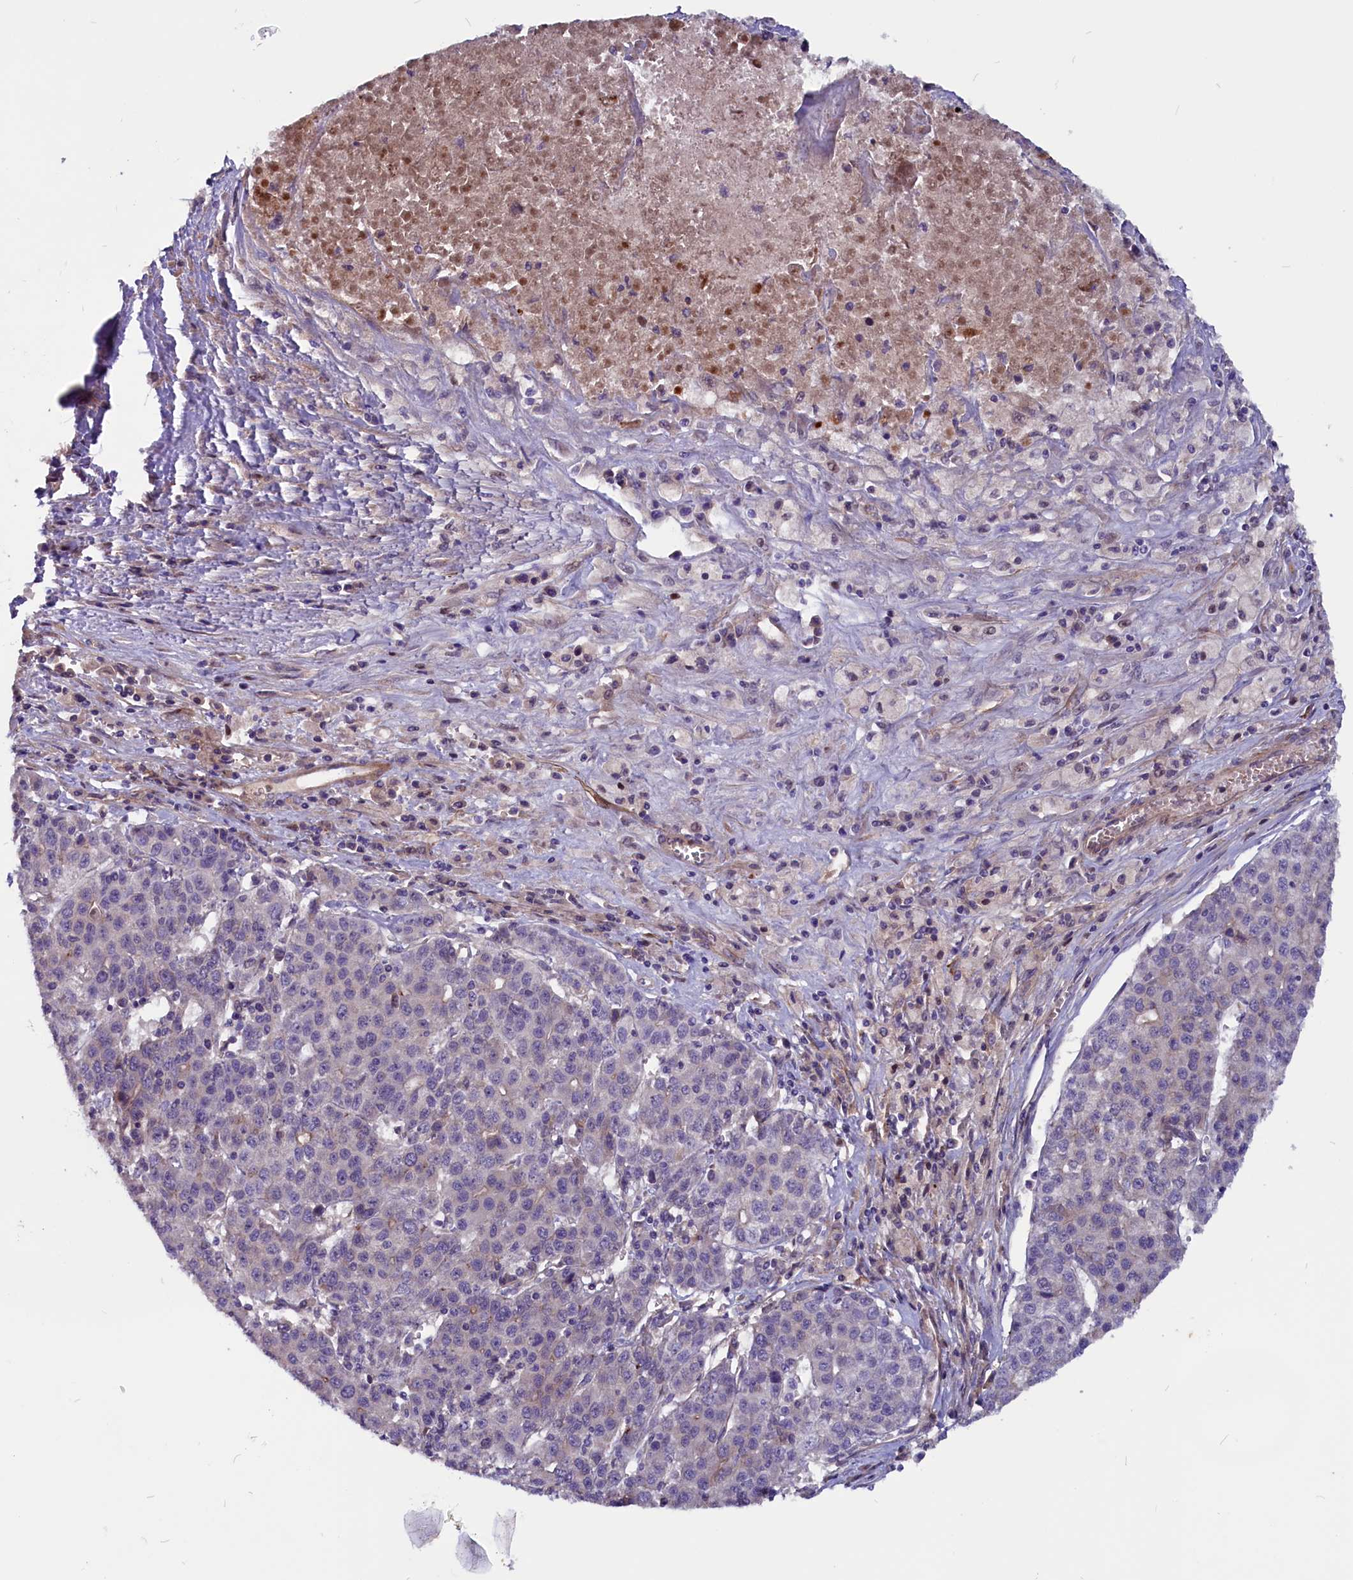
{"staining": {"intensity": "negative", "quantity": "none", "location": "none"}, "tissue": "liver cancer", "cell_type": "Tumor cells", "image_type": "cancer", "snomed": [{"axis": "morphology", "description": "Carcinoma, Hepatocellular, NOS"}, {"axis": "topography", "description": "Liver"}], "caption": "Immunohistochemical staining of human liver cancer (hepatocellular carcinoma) exhibits no significant expression in tumor cells.", "gene": "ZNF749", "patient": {"sex": "female", "age": 53}}